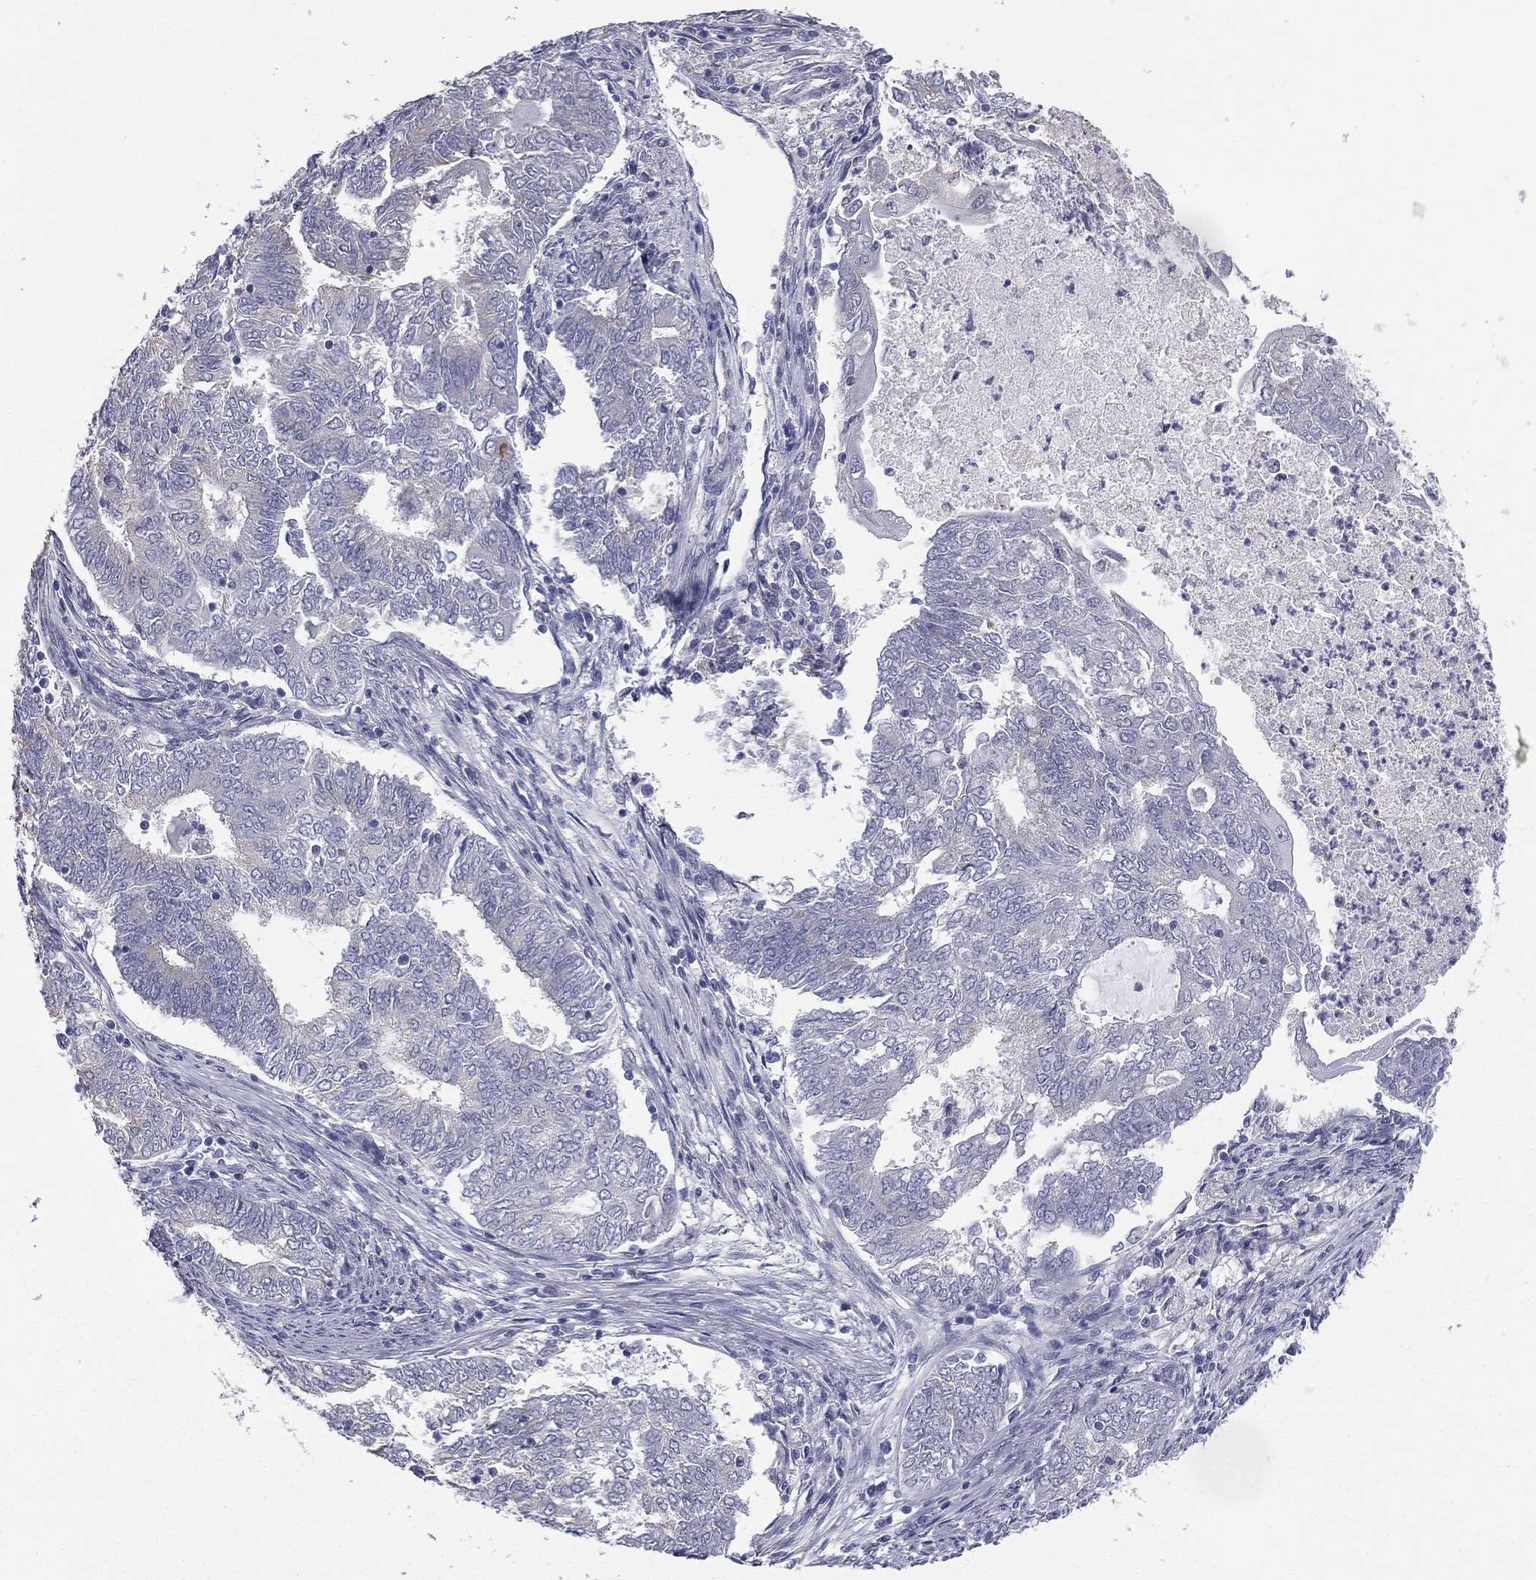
{"staining": {"intensity": "negative", "quantity": "none", "location": "none"}, "tissue": "endometrial cancer", "cell_type": "Tumor cells", "image_type": "cancer", "snomed": [{"axis": "morphology", "description": "Adenocarcinoma, NOS"}, {"axis": "topography", "description": "Endometrium"}], "caption": "DAB (3,3'-diaminobenzidine) immunohistochemical staining of adenocarcinoma (endometrial) reveals no significant expression in tumor cells.", "gene": "MUC13", "patient": {"sex": "female", "age": 62}}